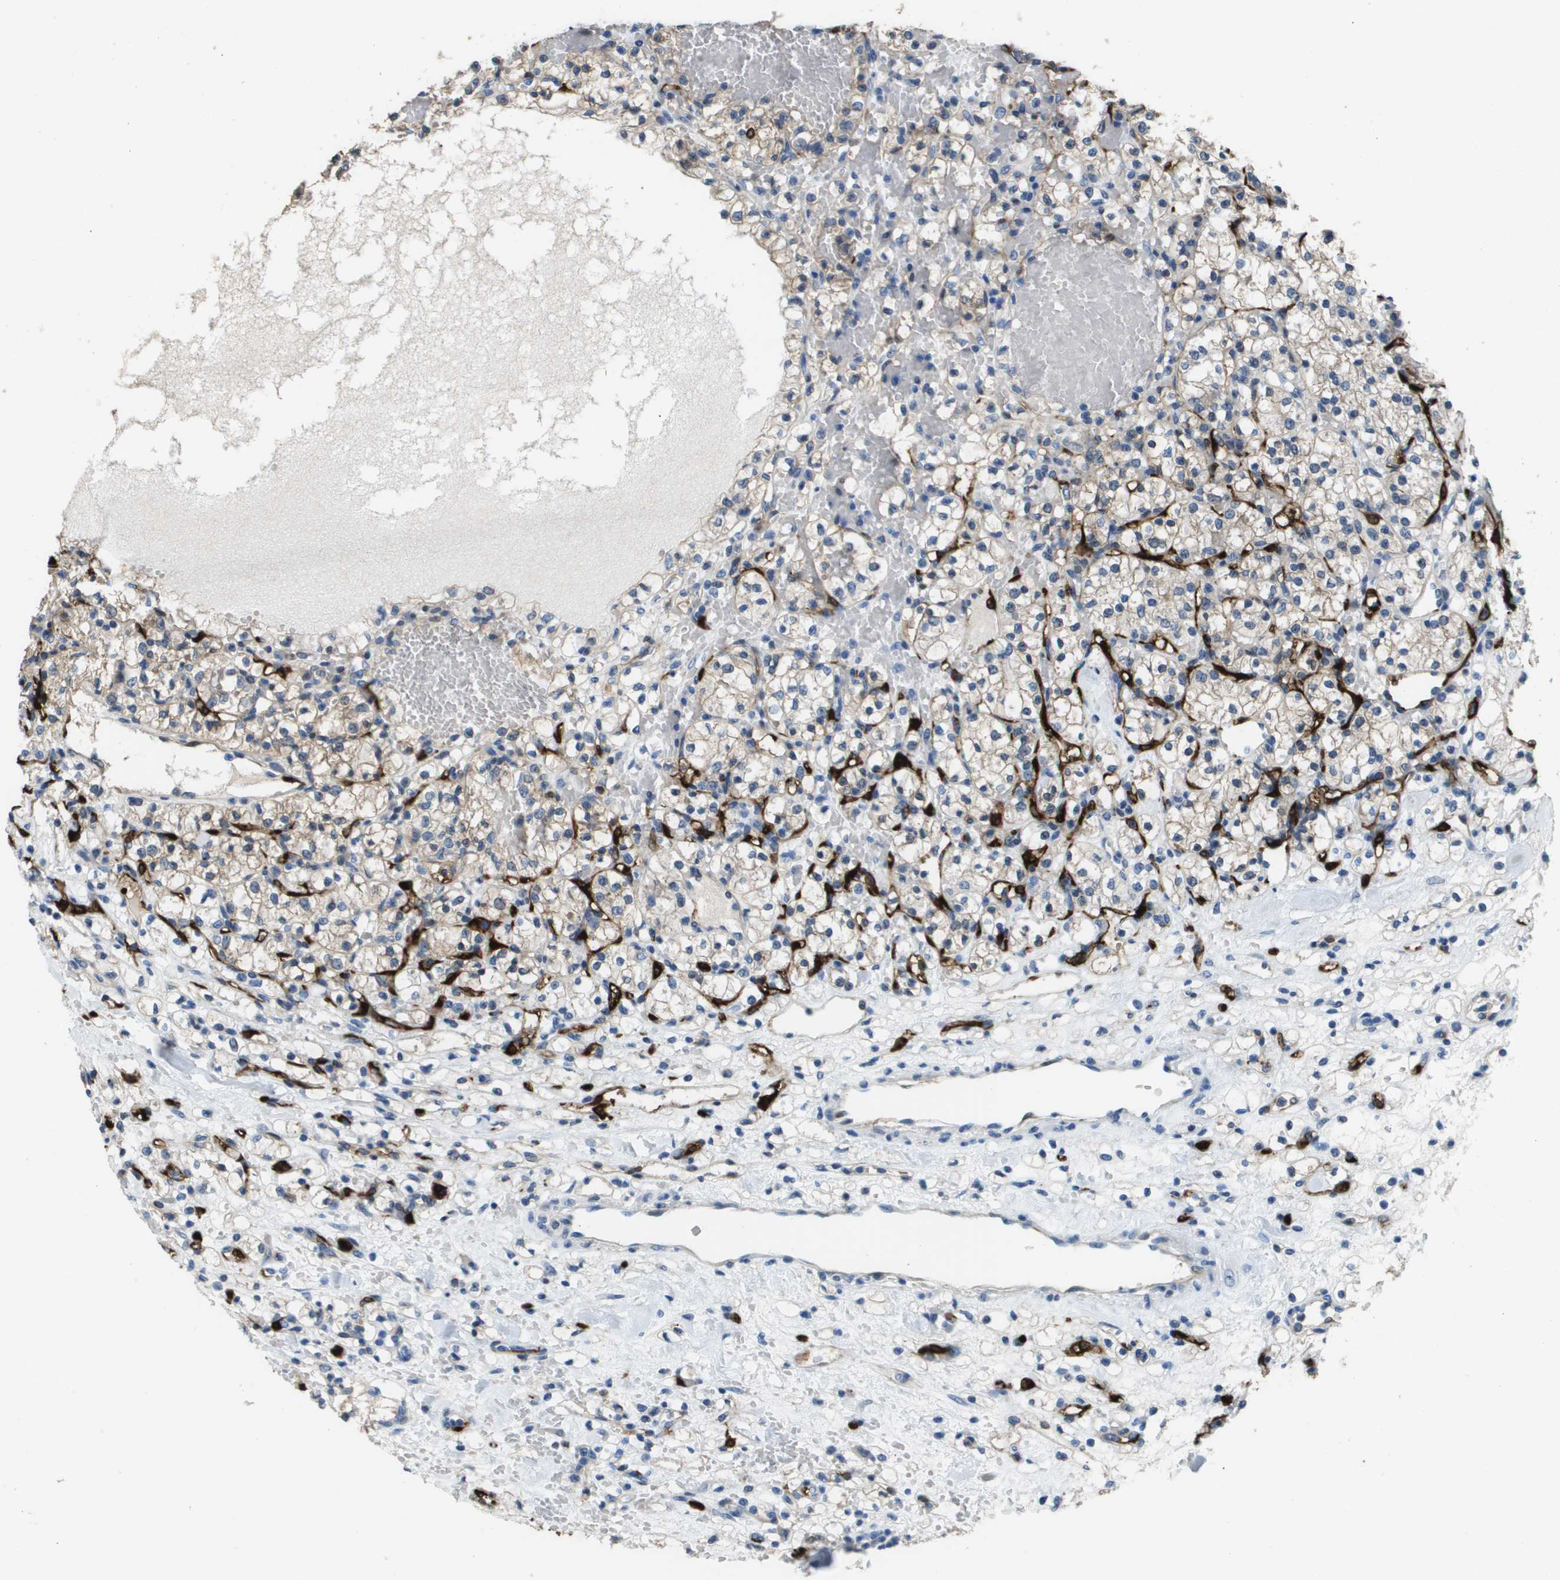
{"staining": {"intensity": "weak", "quantity": "25%-75%", "location": "cytoplasmic/membranous"}, "tissue": "renal cancer", "cell_type": "Tumor cells", "image_type": "cancer", "snomed": [{"axis": "morphology", "description": "Adenocarcinoma, NOS"}, {"axis": "topography", "description": "Kidney"}], "caption": "Protein staining by immunohistochemistry (IHC) reveals weak cytoplasmic/membranous expression in about 25%-75% of tumor cells in adenocarcinoma (renal). Nuclei are stained in blue.", "gene": "FABP5", "patient": {"sex": "female", "age": 60}}